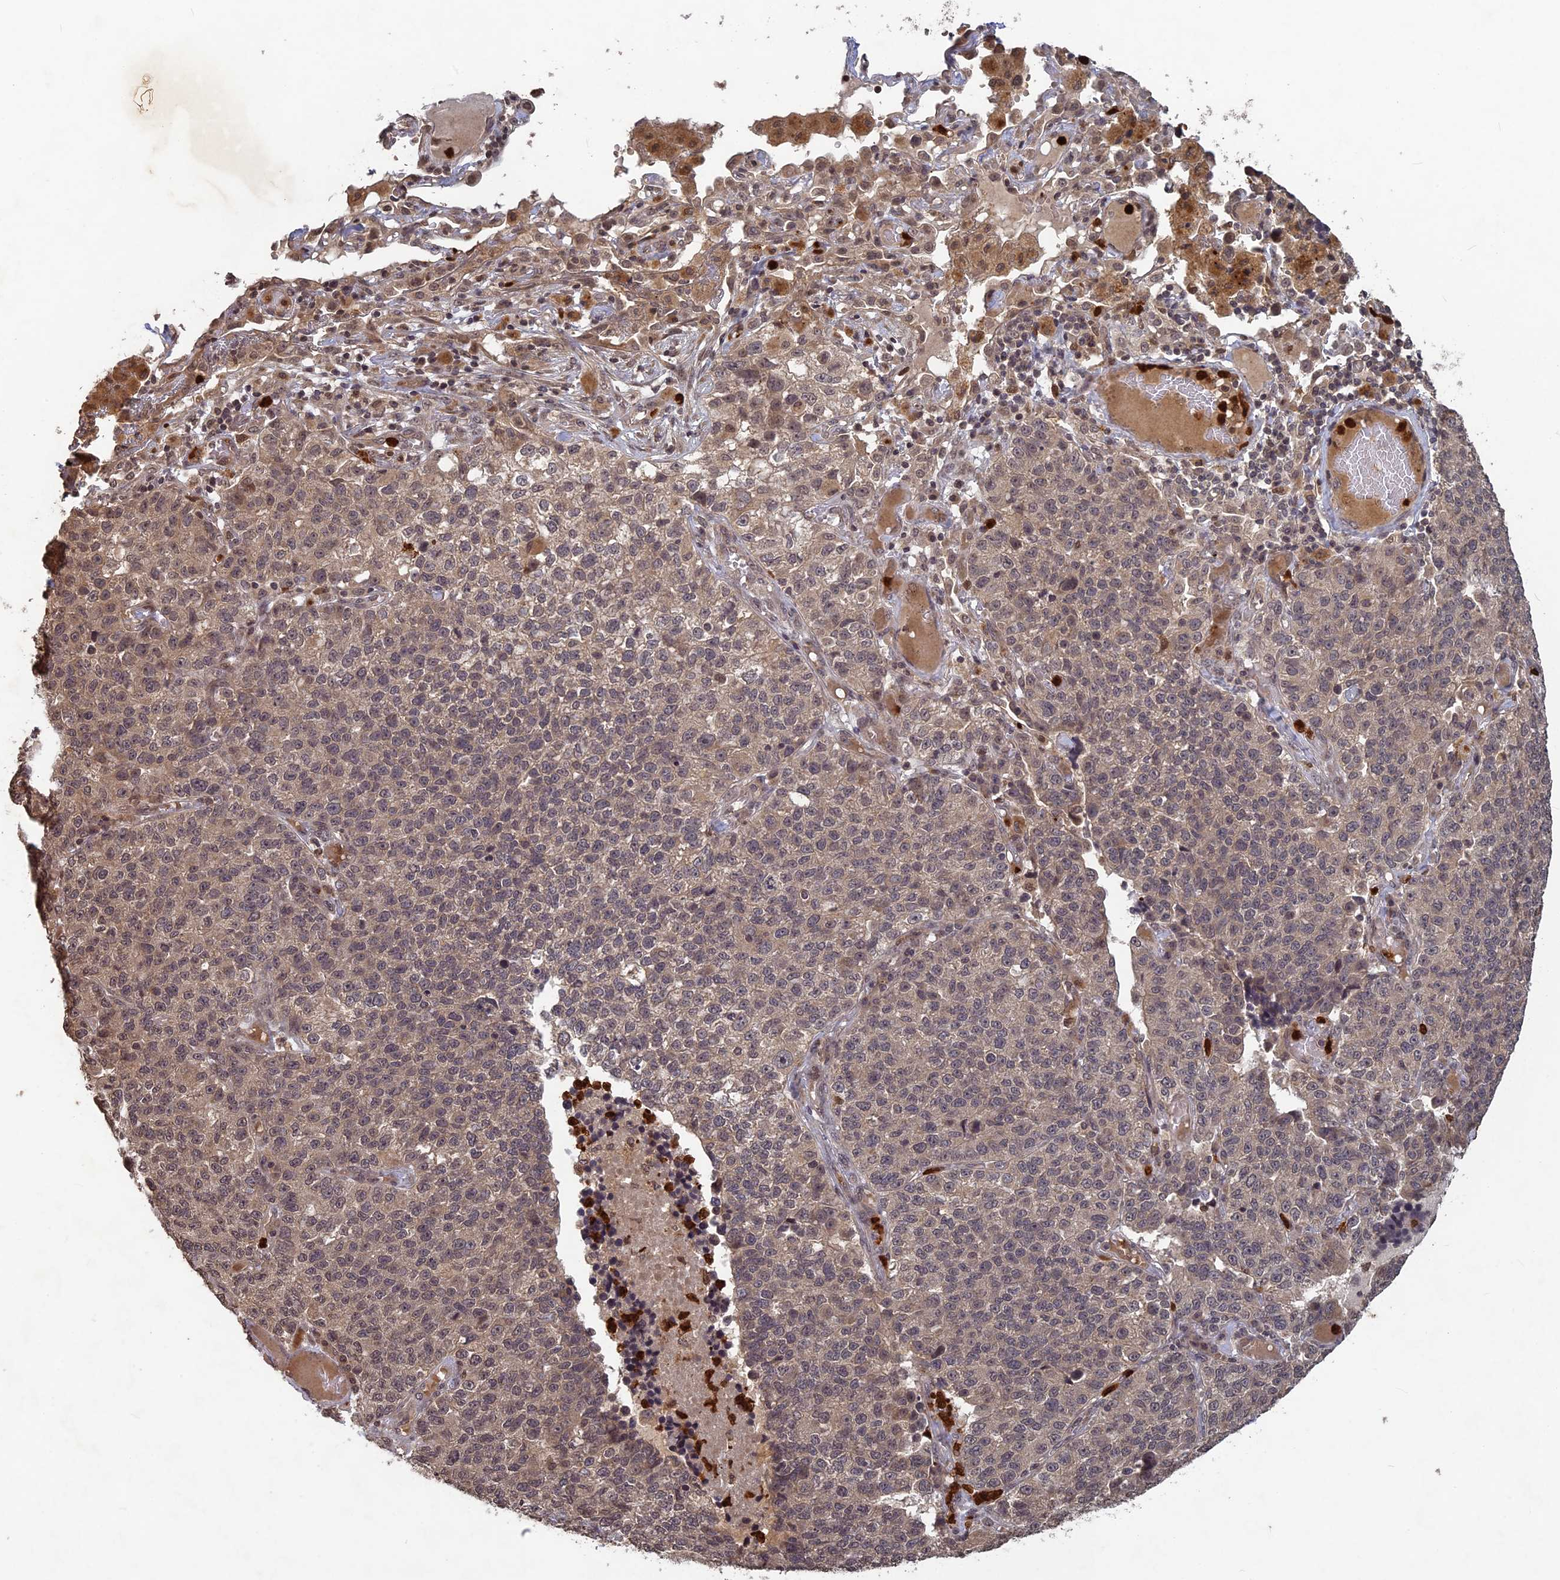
{"staining": {"intensity": "weak", "quantity": "<25%", "location": "nuclear"}, "tissue": "lung cancer", "cell_type": "Tumor cells", "image_type": "cancer", "snomed": [{"axis": "morphology", "description": "Adenocarcinoma, NOS"}, {"axis": "topography", "description": "Lung"}], "caption": "This image is of adenocarcinoma (lung) stained with immunohistochemistry (IHC) to label a protein in brown with the nuclei are counter-stained blue. There is no expression in tumor cells. (DAB (3,3'-diaminobenzidine) immunohistochemistry (IHC), high magnification).", "gene": "SRMS", "patient": {"sex": "male", "age": 49}}